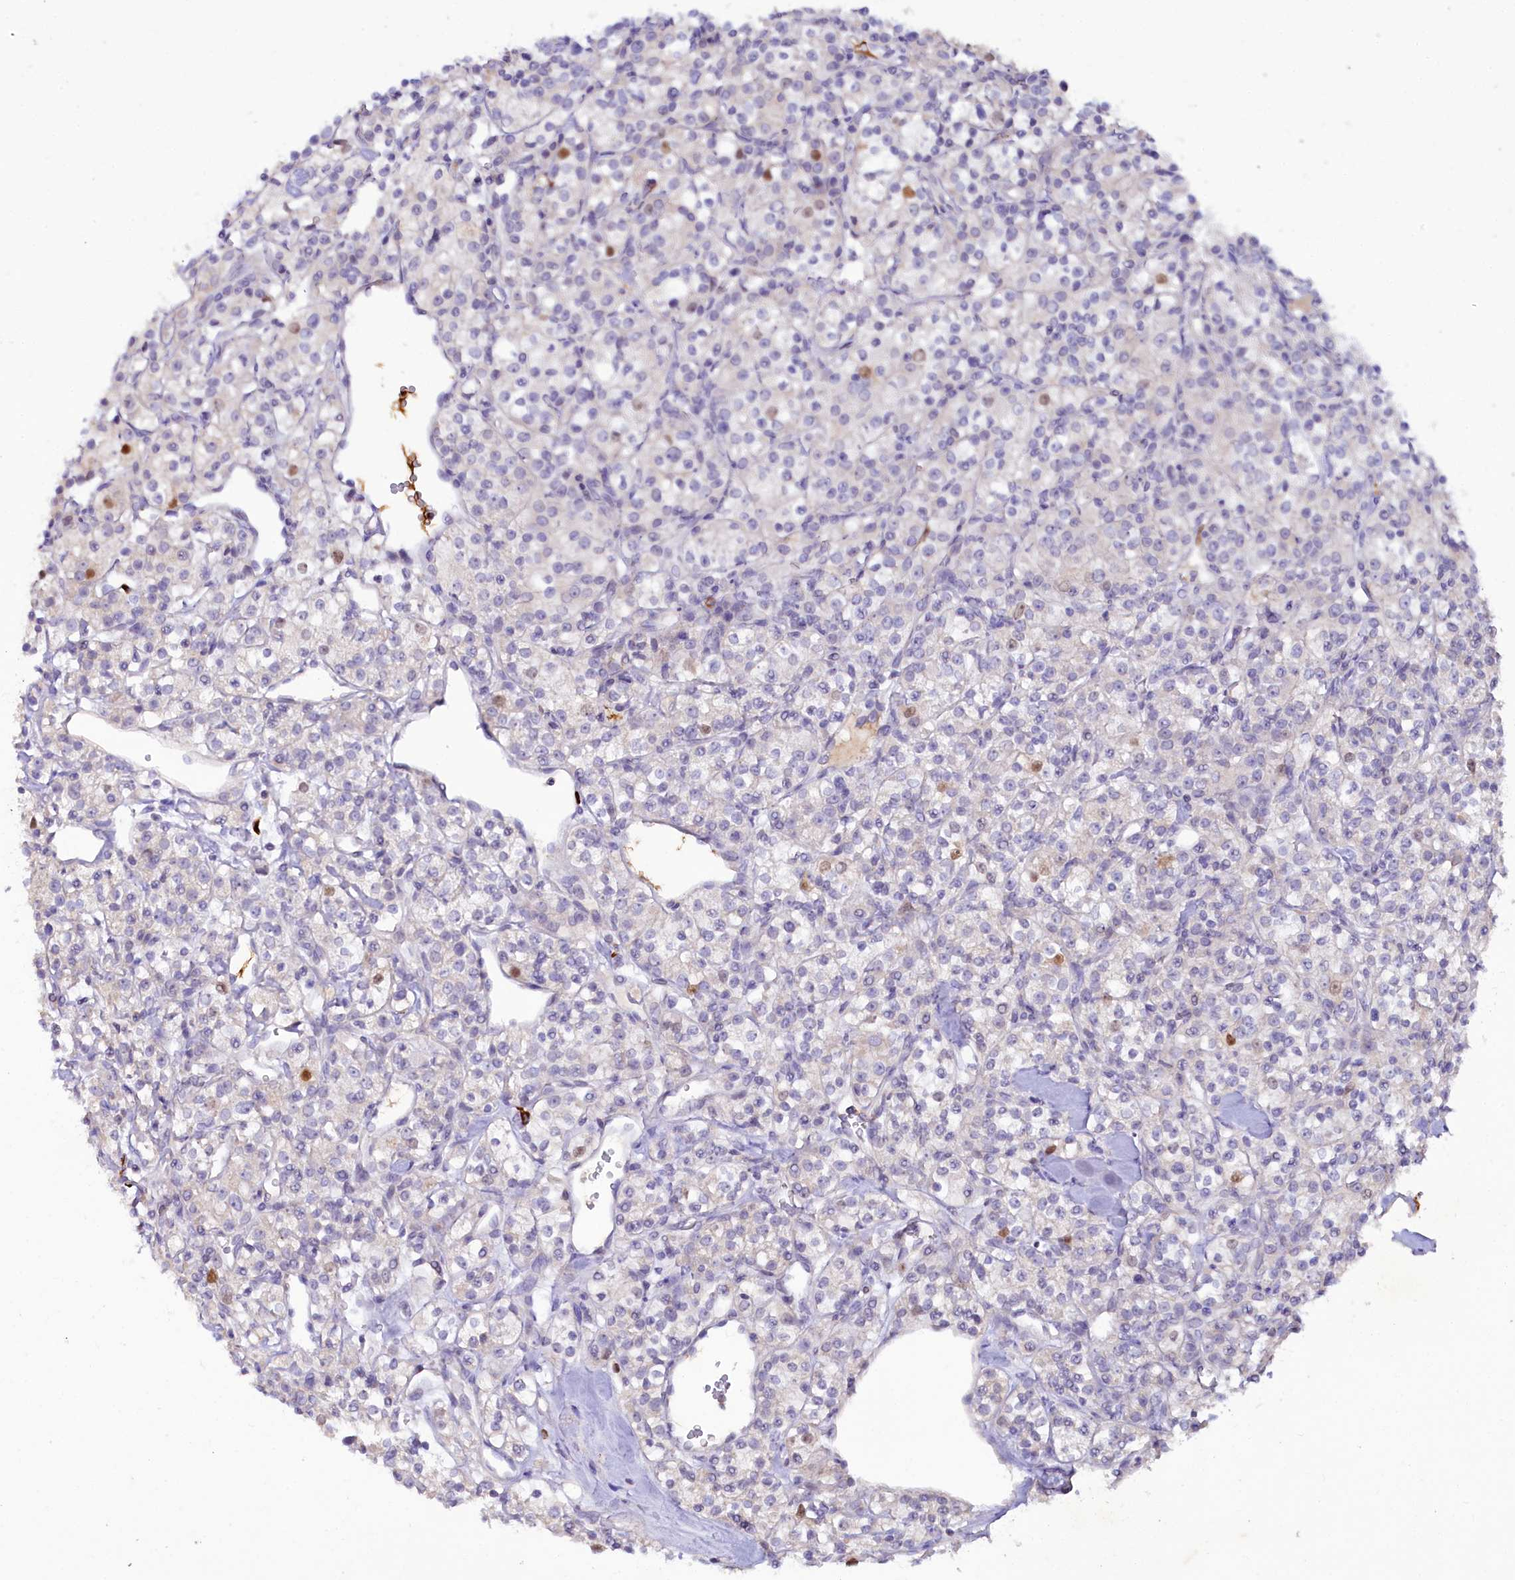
{"staining": {"intensity": "negative", "quantity": "none", "location": "none"}, "tissue": "renal cancer", "cell_type": "Tumor cells", "image_type": "cancer", "snomed": [{"axis": "morphology", "description": "Adenocarcinoma, NOS"}, {"axis": "topography", "description": "Kidney"}], "caption": "A photomicrograph of human renal cancer is negative for staining in tumor cells.", "gene": "FAM111B", "patient": {"sex": "male", "age": 77}}